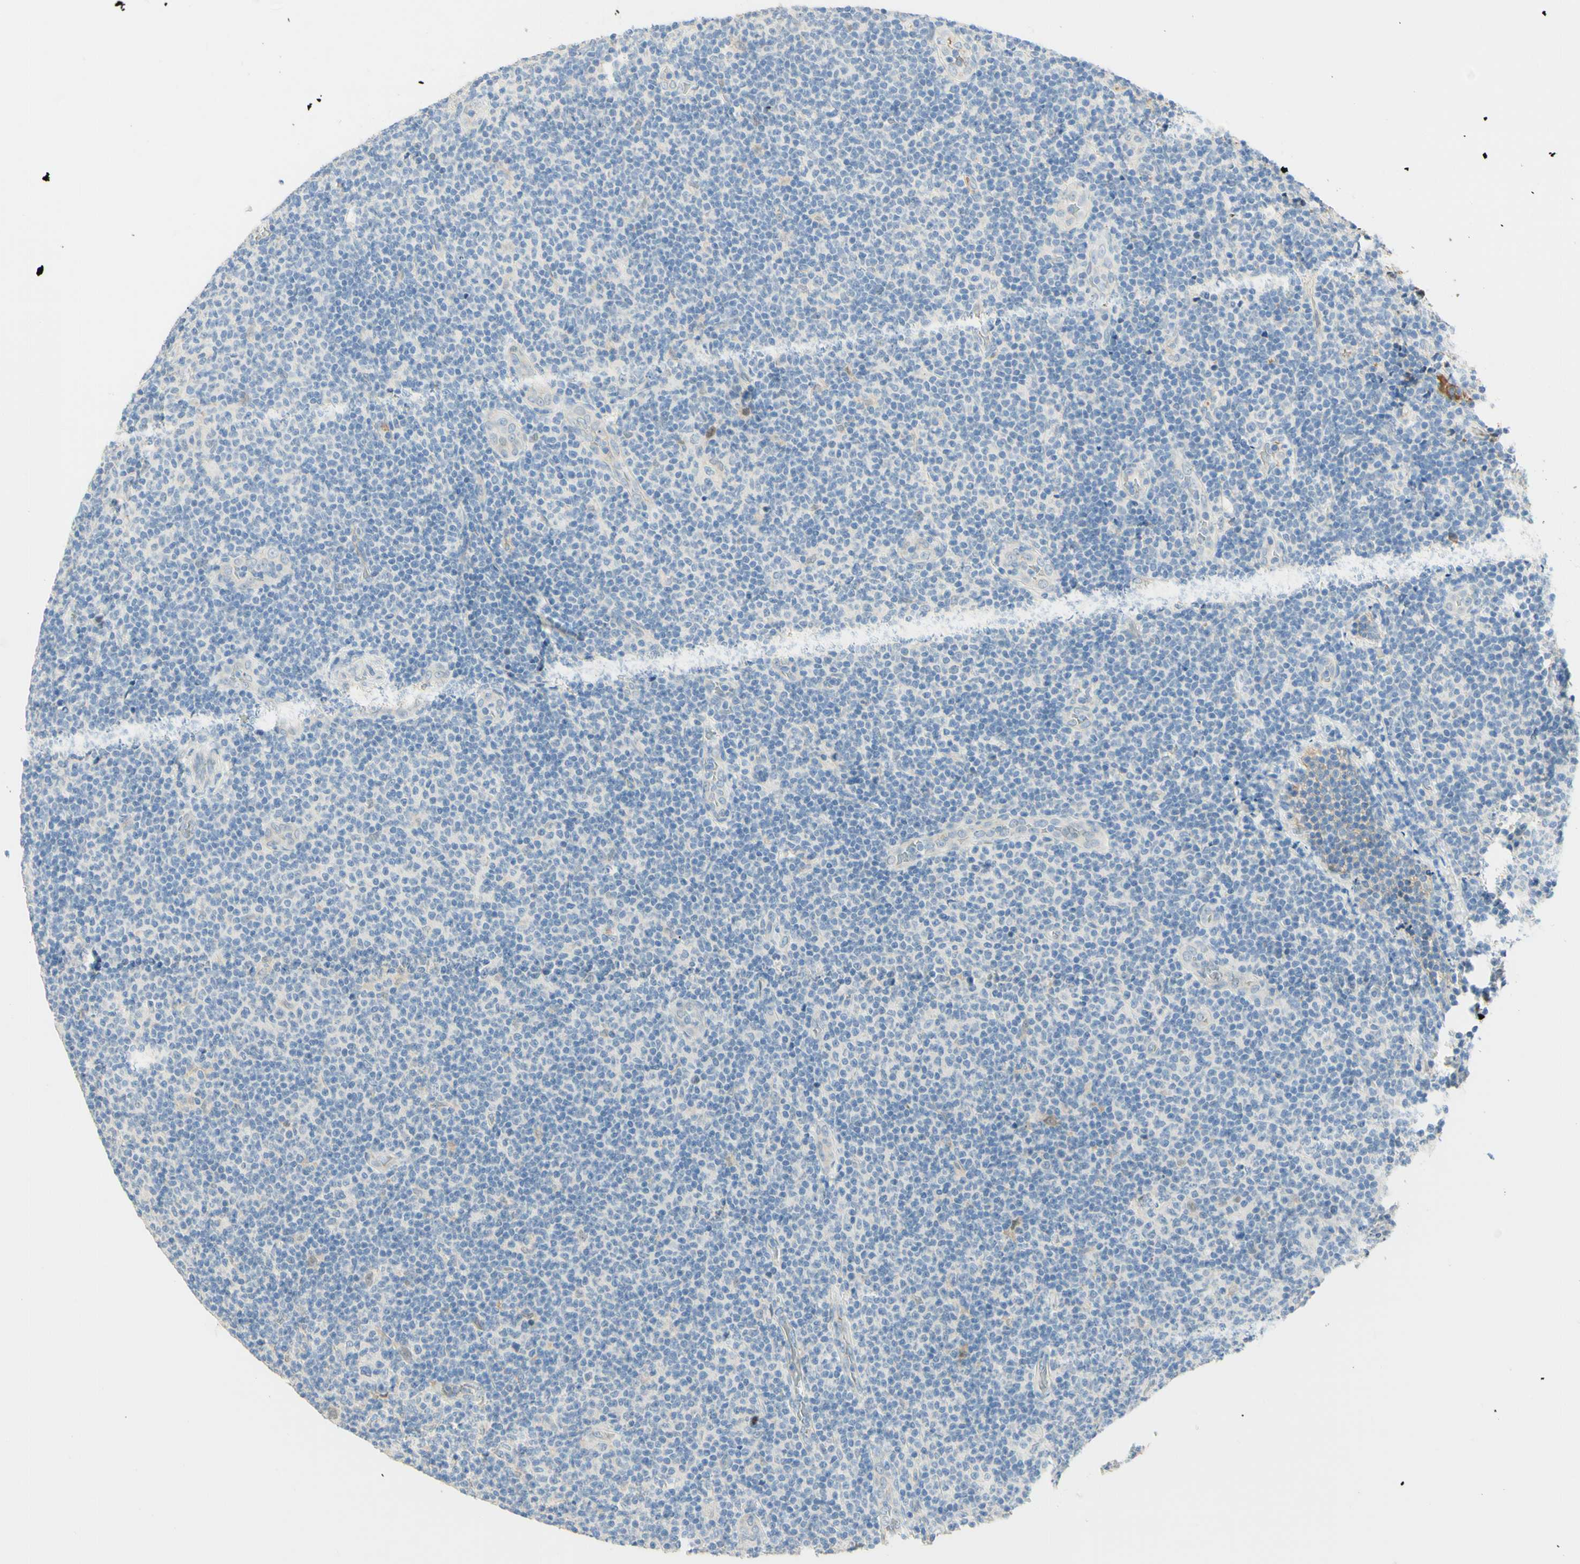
{"staining": {"intensity": "negative", "quantity": "none", "location": "none"}, "tissue": "lymphoma", "cell_type": "Tumor cells", "image_type": "cancer", "snomed": [{"axis": "morphology", "description": "Malignant lymphoma, non-Hodgkin's type, Low grade"}, {"axis": "topography", "description": "Lymph node"}], "caption": "The IHC histopathology image has no significant staining in tumor cells of malignant lymphoma, non-Hodgkin's type (low-grade) tissue. (Stains: DAB (3,3'-diaminobenzidine) immunohistochemistry (IHC) with hematoxylin counter stain, Microscopy: brightfield microscopy at high magnification).", "gene": "ANGPT2", "patient": {"sex": "male", "age": 83}}